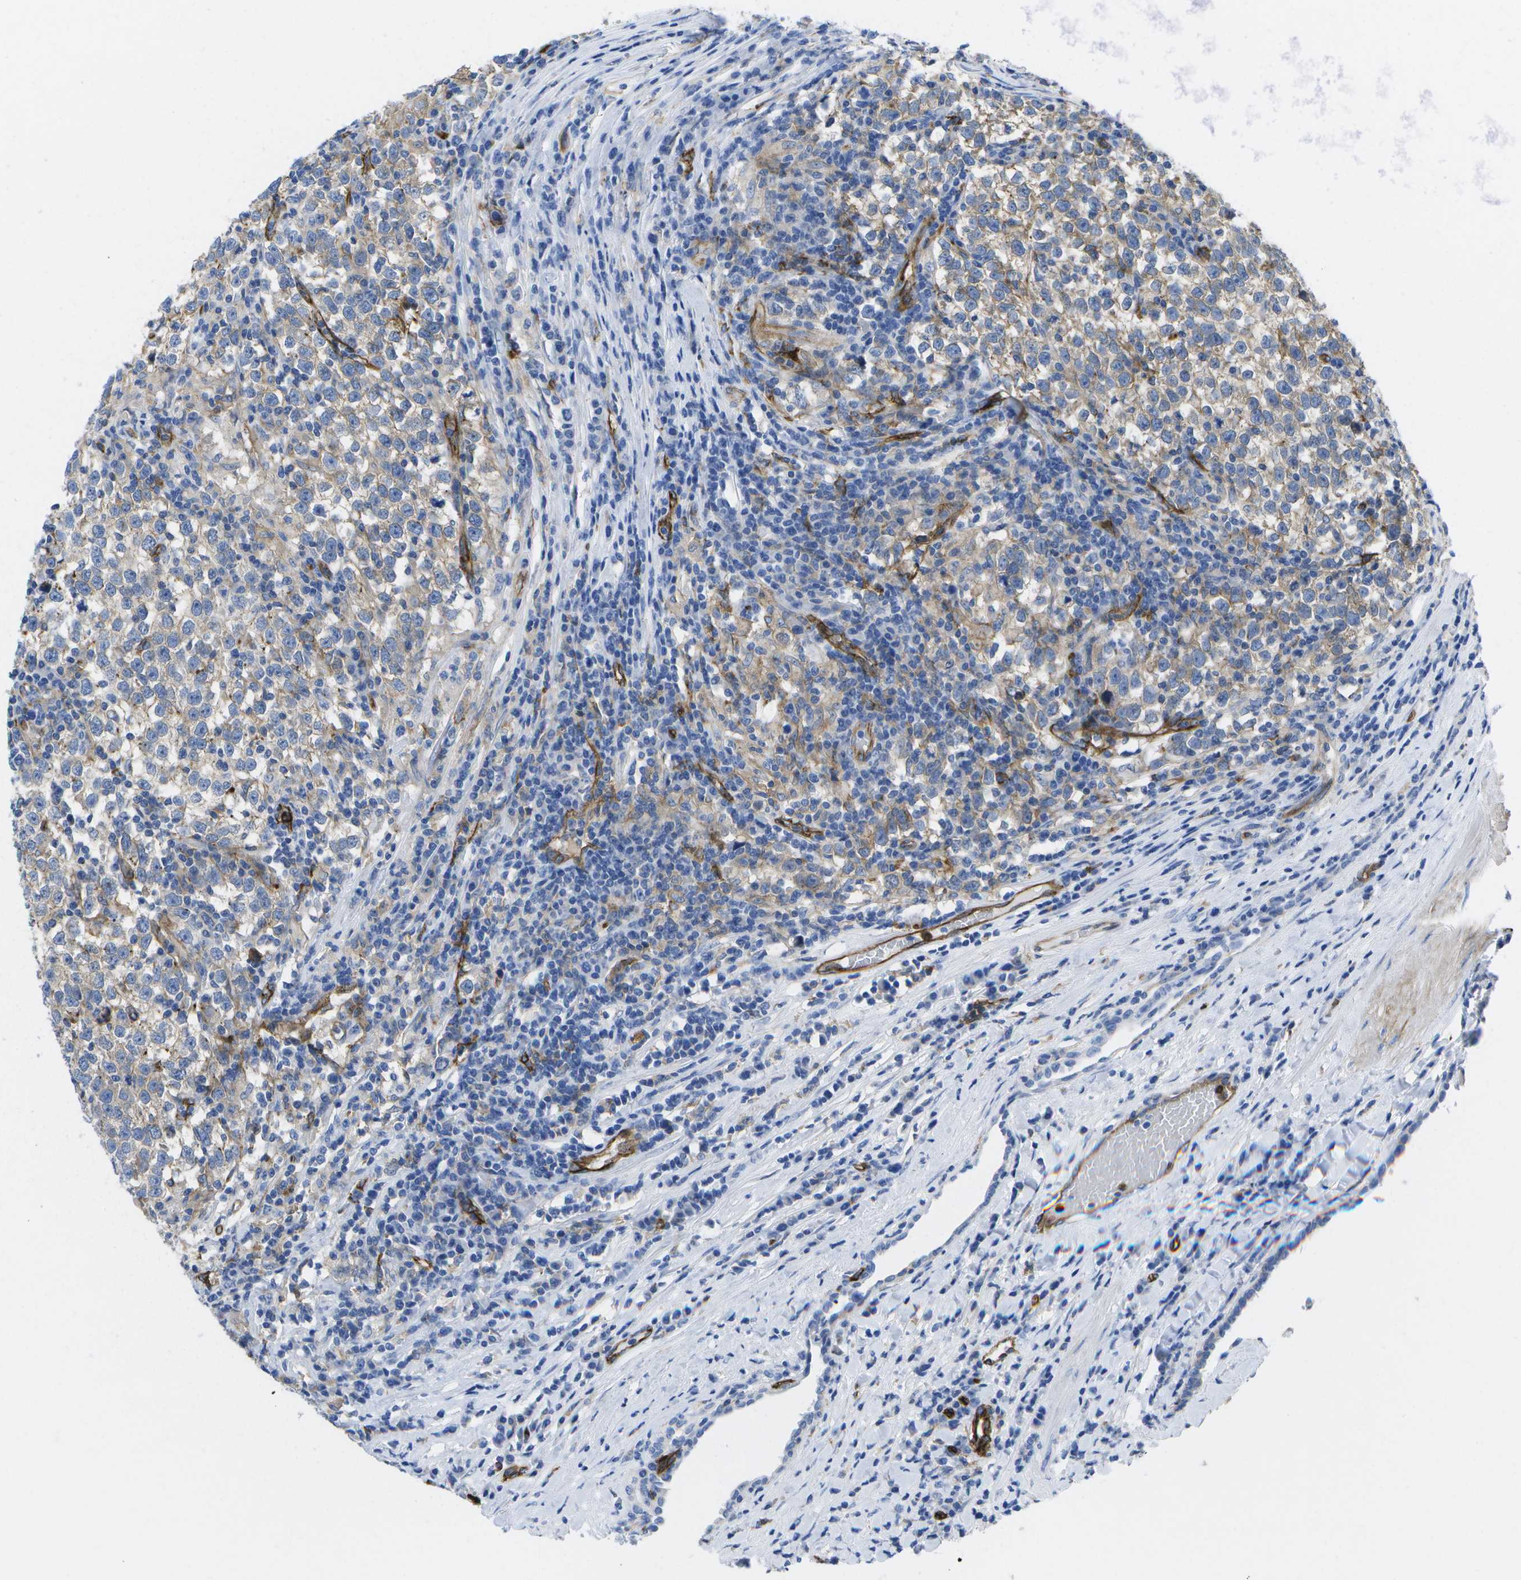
{"staining": {"intensity": "weak", "quantity": "<25%", "location": "cytoplasmic/membranous"}, "tissue": "testis cancer", "cell_type": "Tumor cells", "image_type": "cancer", "snomed": [{"axis": "morphology", "description": "Normal tissue, NOS"}, {"axis": "morphology", "description": "Seminoma, NOS"}, {"axis": "topography", "description": "Testis"}], "caption": "Tumor cells show no significant protein staining in testis seminoma.", "gene": "DYSF", "patient": {"sex": "male", "age": 43}}